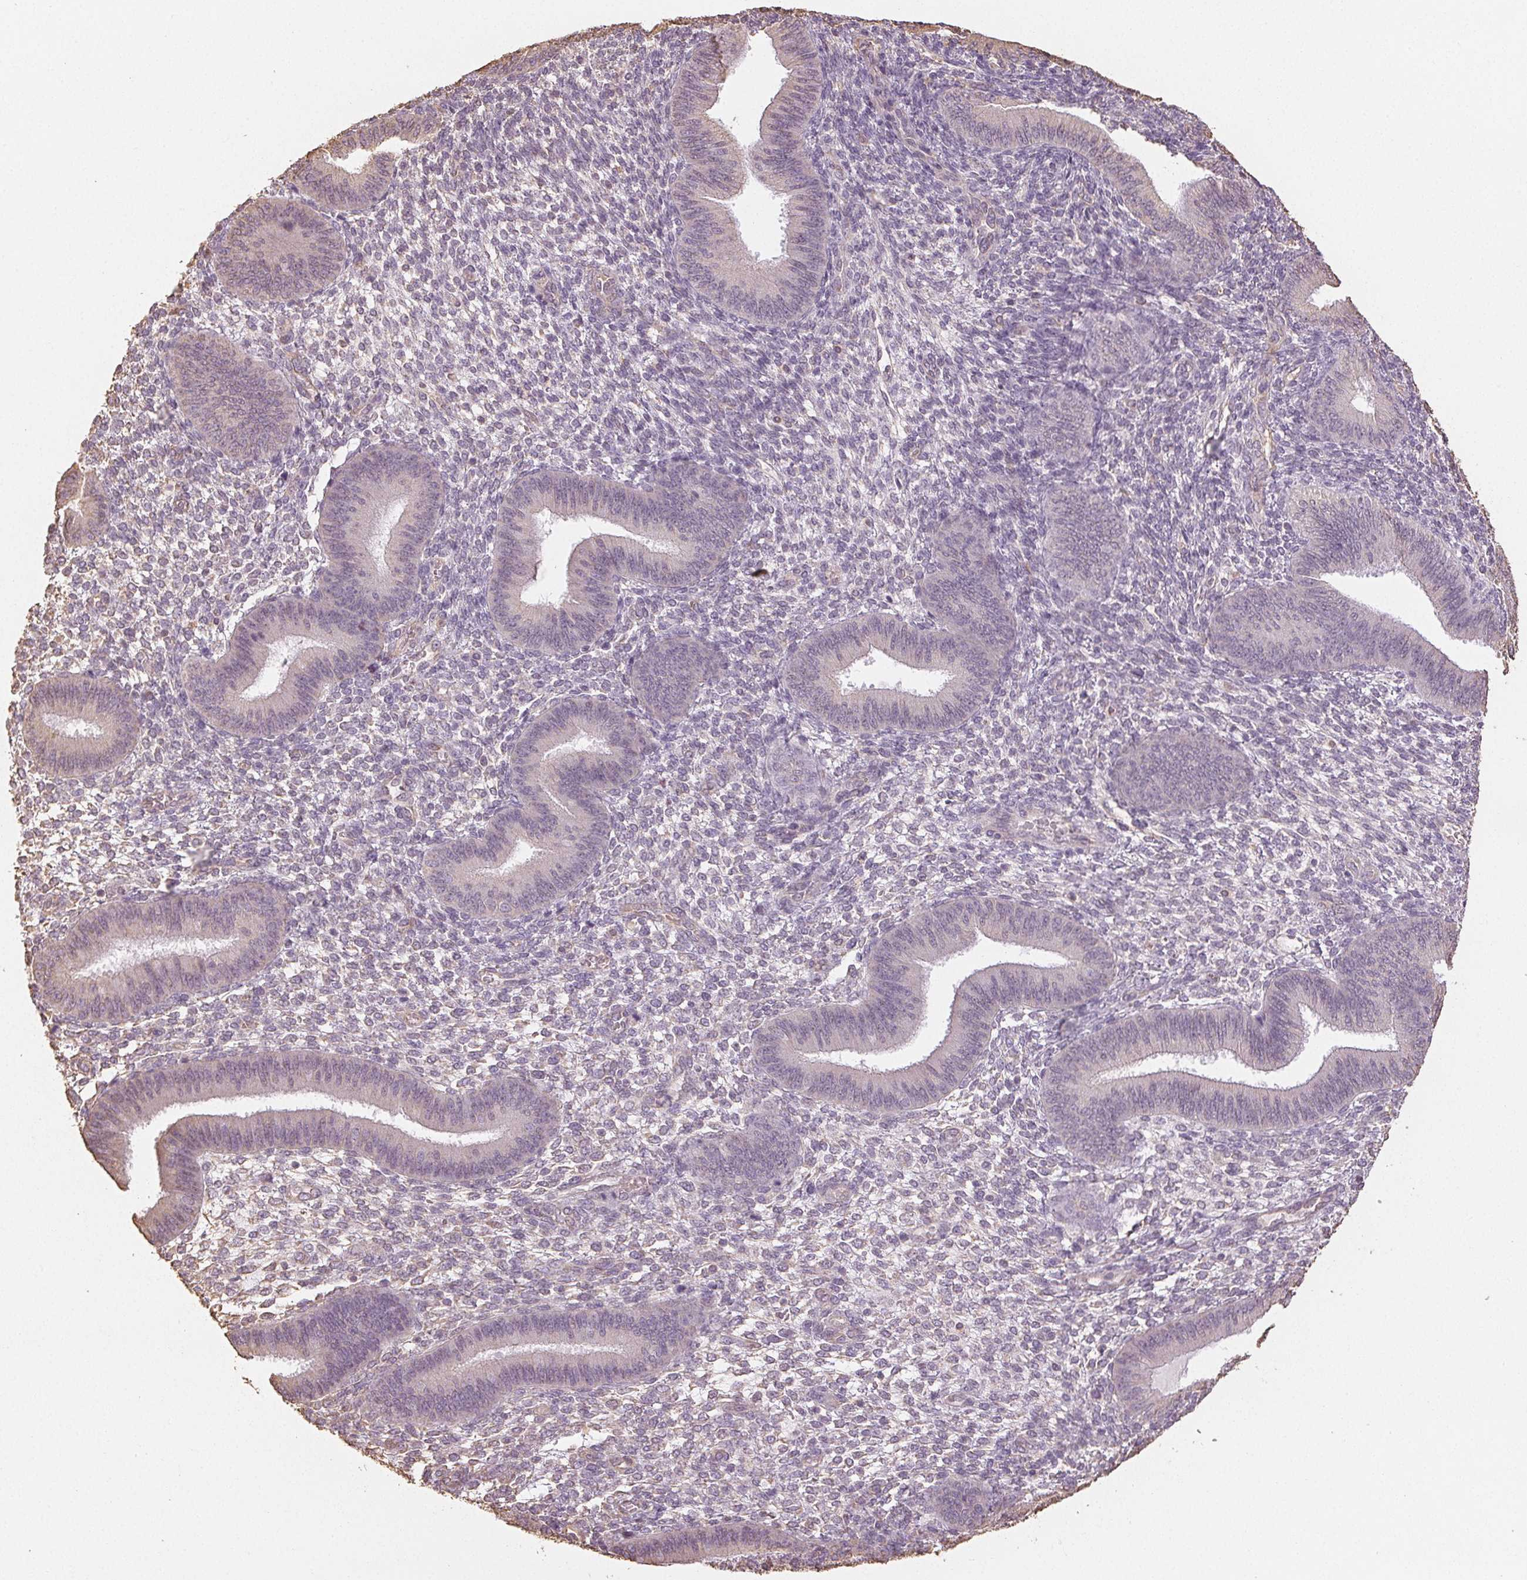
{"staining": {"intensity": "negative", "quantity": "none", "location": "none"}, "tissue": "endometrium", "cell_type": "Cells in endometrial stroma", "image_type": "normal", "snomed": [{"axis": "morphology", "description": "Normal tissue, NOS"}, {"axis": "topography", "description": "Endometrium"}], "caption": "This is an IHC histopathology image of benign human endometrium. There is no staining in cells in endometrial stroma.", "gene": "COL7A1", "patient": {"sex": "female", "age": 39}}